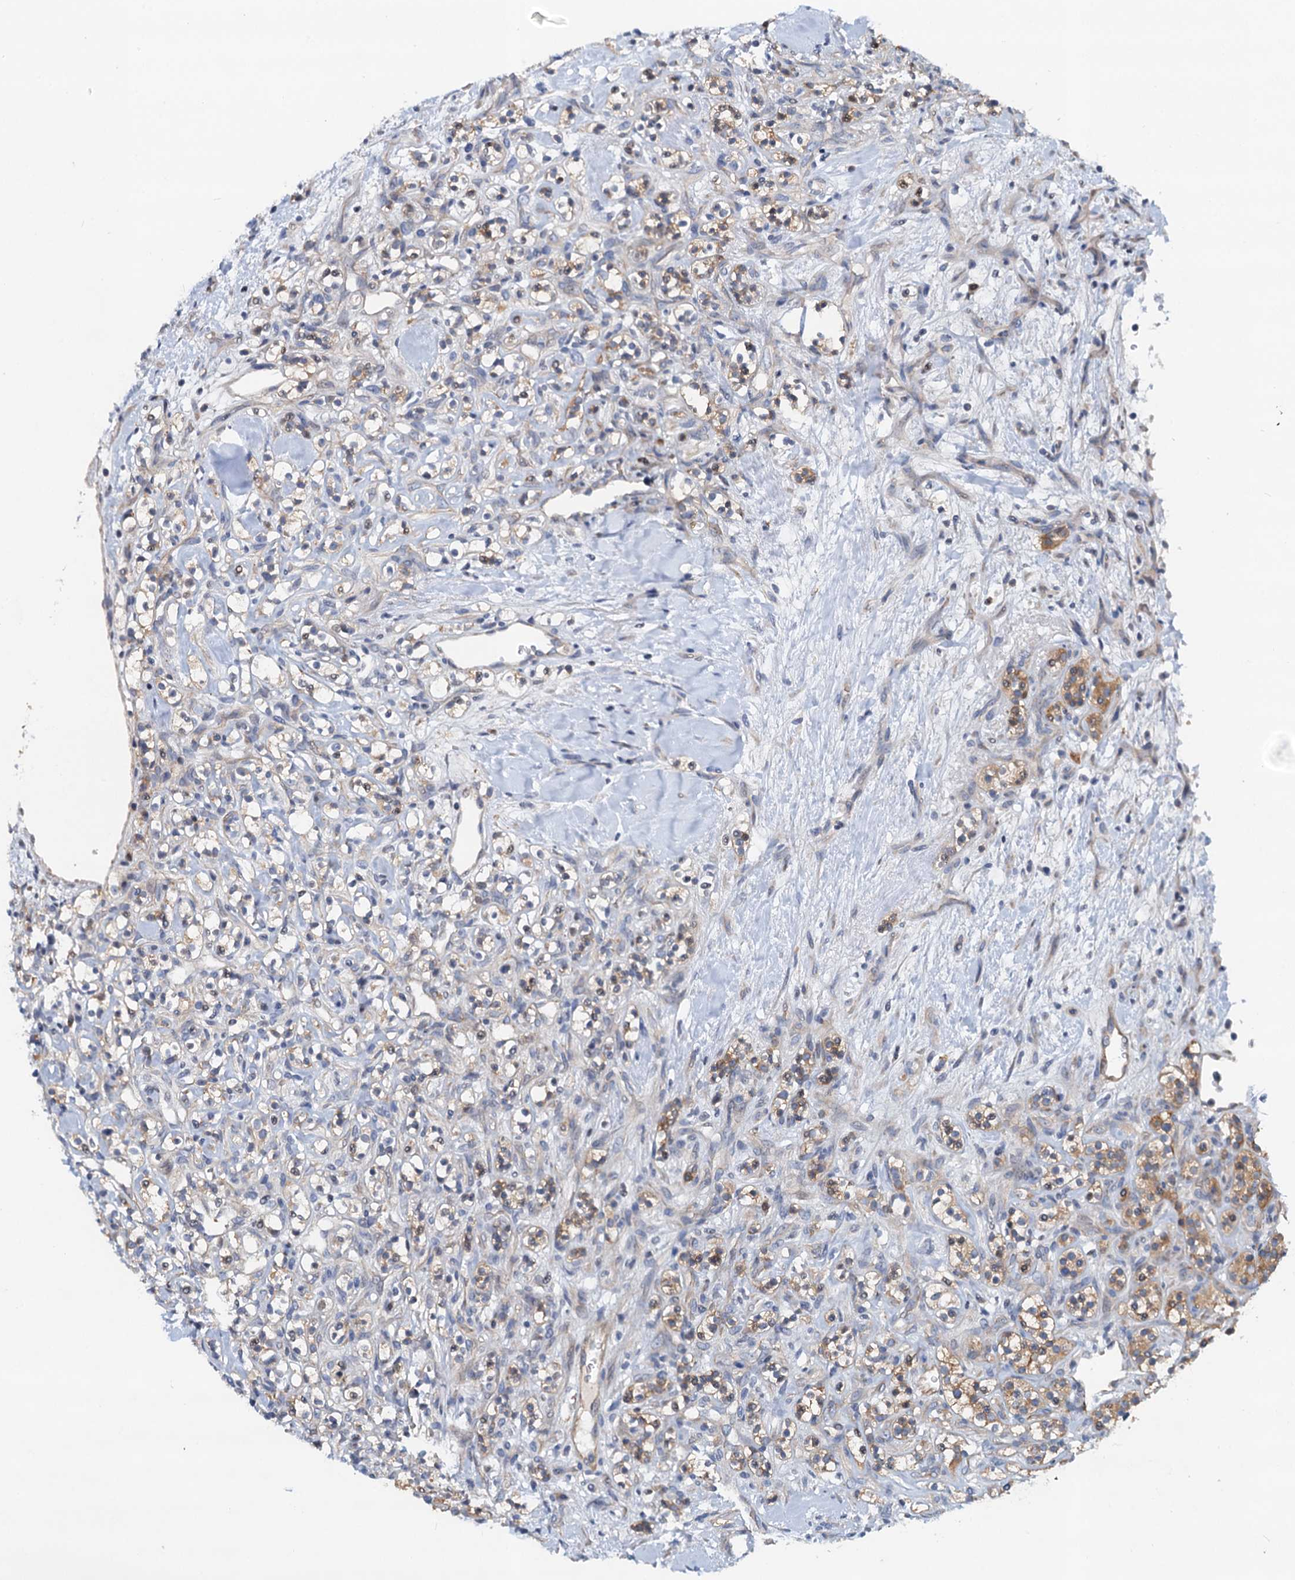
{"staining": {"intensity": "moderate", "quantity": "<25%", "location": "cytoplasmic/membranous"}, "tissue": "renal cancer", "cell_type": "Tumor cells", "image_type": "cancer", "snomed": [{"axis": "morphology", "description": "Adenocarcinoma, NOS"}, {"axis": "topography", "description": "Kidney"}], "caption": "A photomicrograph showing moderate cytoplasmic/membranous staining in approximately <25% of tumor cells in renal adenocarcinoma, as visualized by brown immunohistochemical staining.", "gene": "NBEA", "patient": {"sex": "male", "age": 77}}